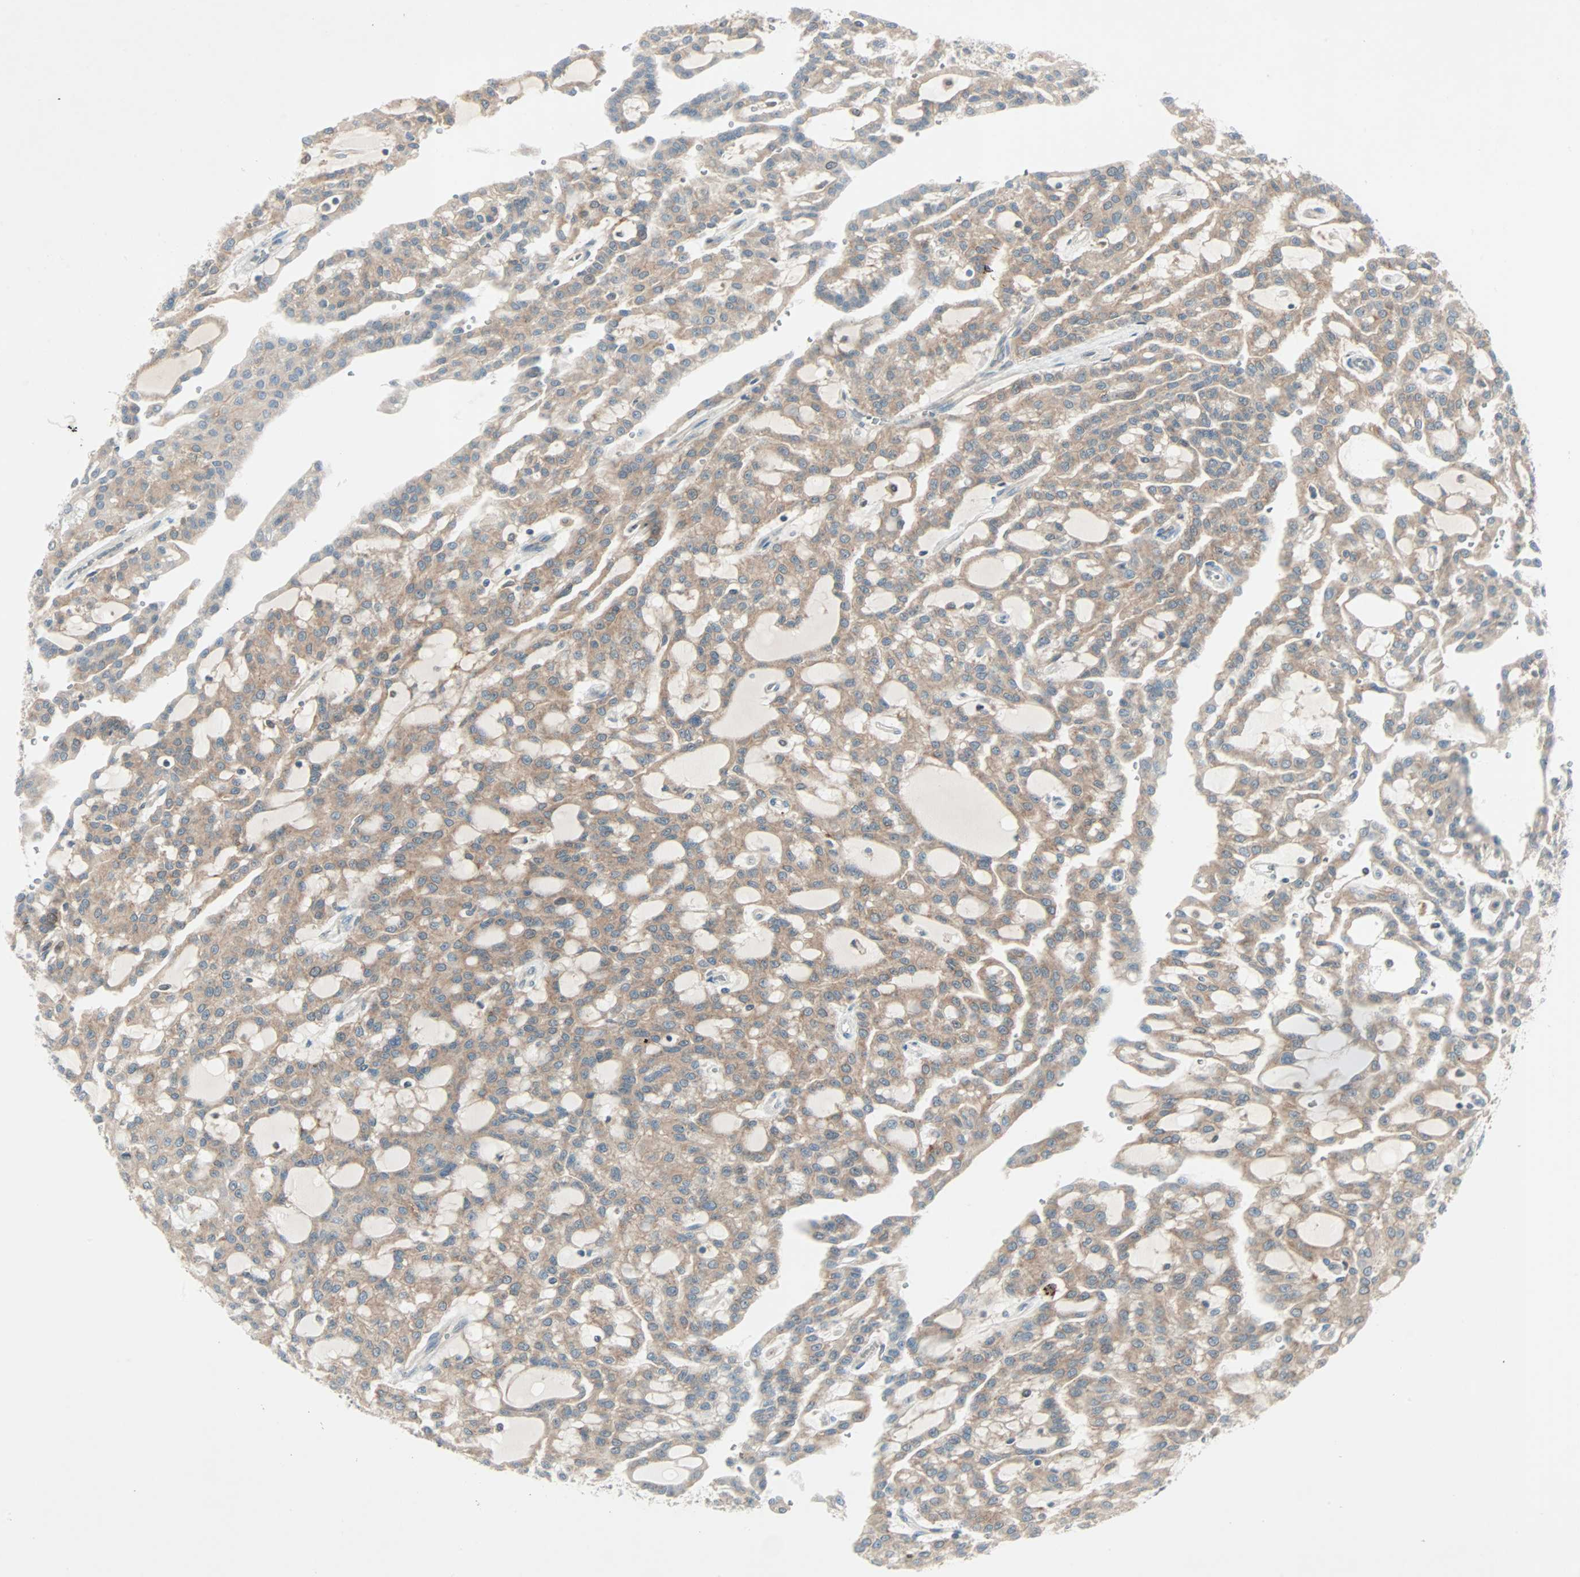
{"staining": {"intensity": "moderate", "quantity": ">75%", "location": "cytoplasmic/membranous"}, "tissue": "renal cancer", "cell_type": "Tumor cells", "image_type": "cancer", "snomed": [{"axis": "morphology", "description": "Adenocarcinoma, NOS"}, {"axis": "topography", "description": "Kidney"}], "caption": "A micrograph of human adenocarcinoma (renal) stained for a protein reveals moderate cytoplasmic/membranous brown staining in tumor cells.", "gene": "SMIM8", "patient": {"sex": "male", "age": 63}}